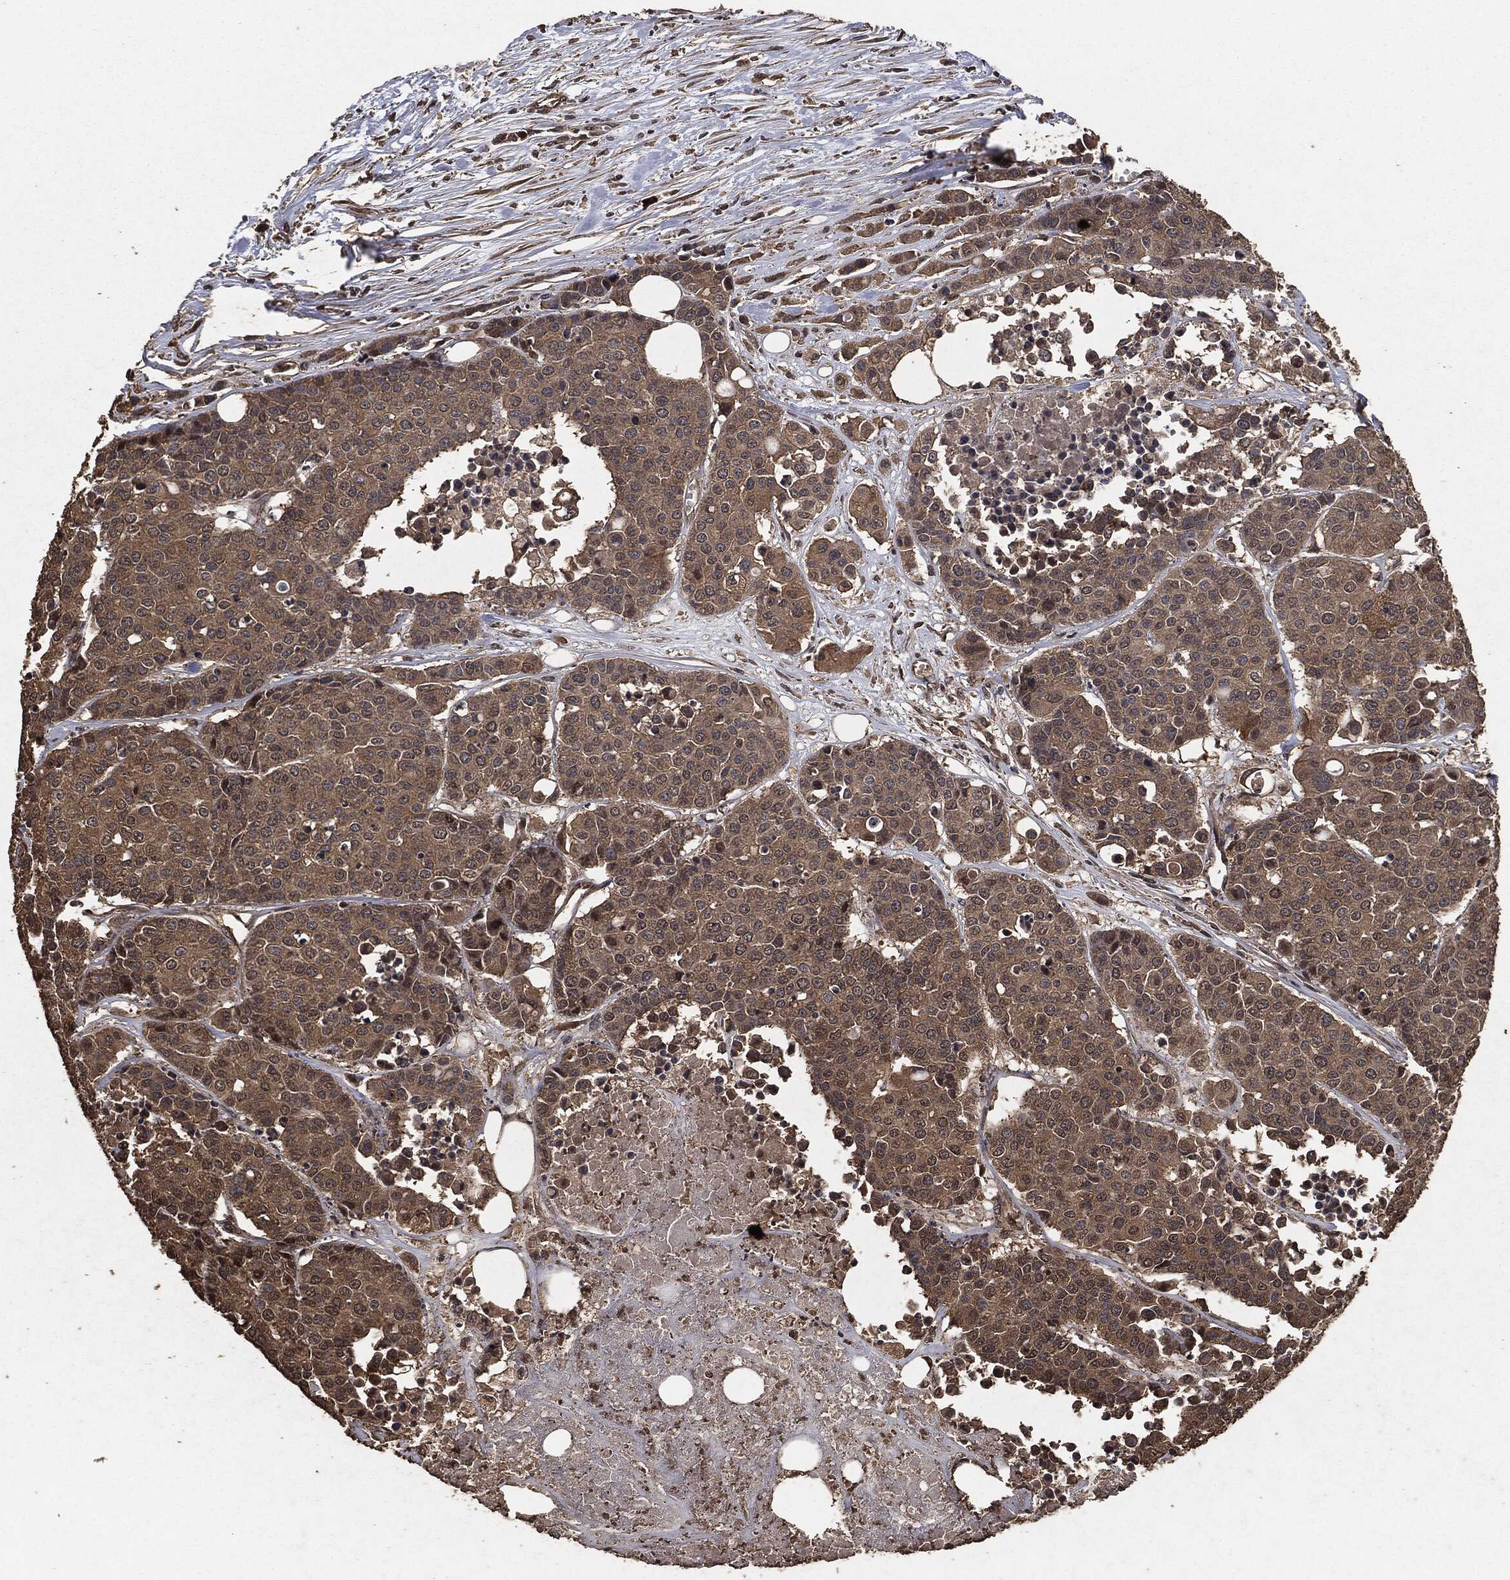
{"staining": {"intensity": "weak", "quantity": ">75%", "location": "cytoplasmic/membranous"}, "tissue": "carcinoid", "cell_type": "Tumor cells", "image_type": "cancer", "snomed": [{"axis": "morphology", "description": "Carcinoid, malignant, NOS"}, {"axis": "topography", "description": "Colon"}], "caption": "Protein staining exhibits weak cytoplasmic/membranous positivity in approximately >75% of tumor cells in malignant carcinoid.", "gene": "AKT1S1", "patient": {"sex": "male", "age": 81}}